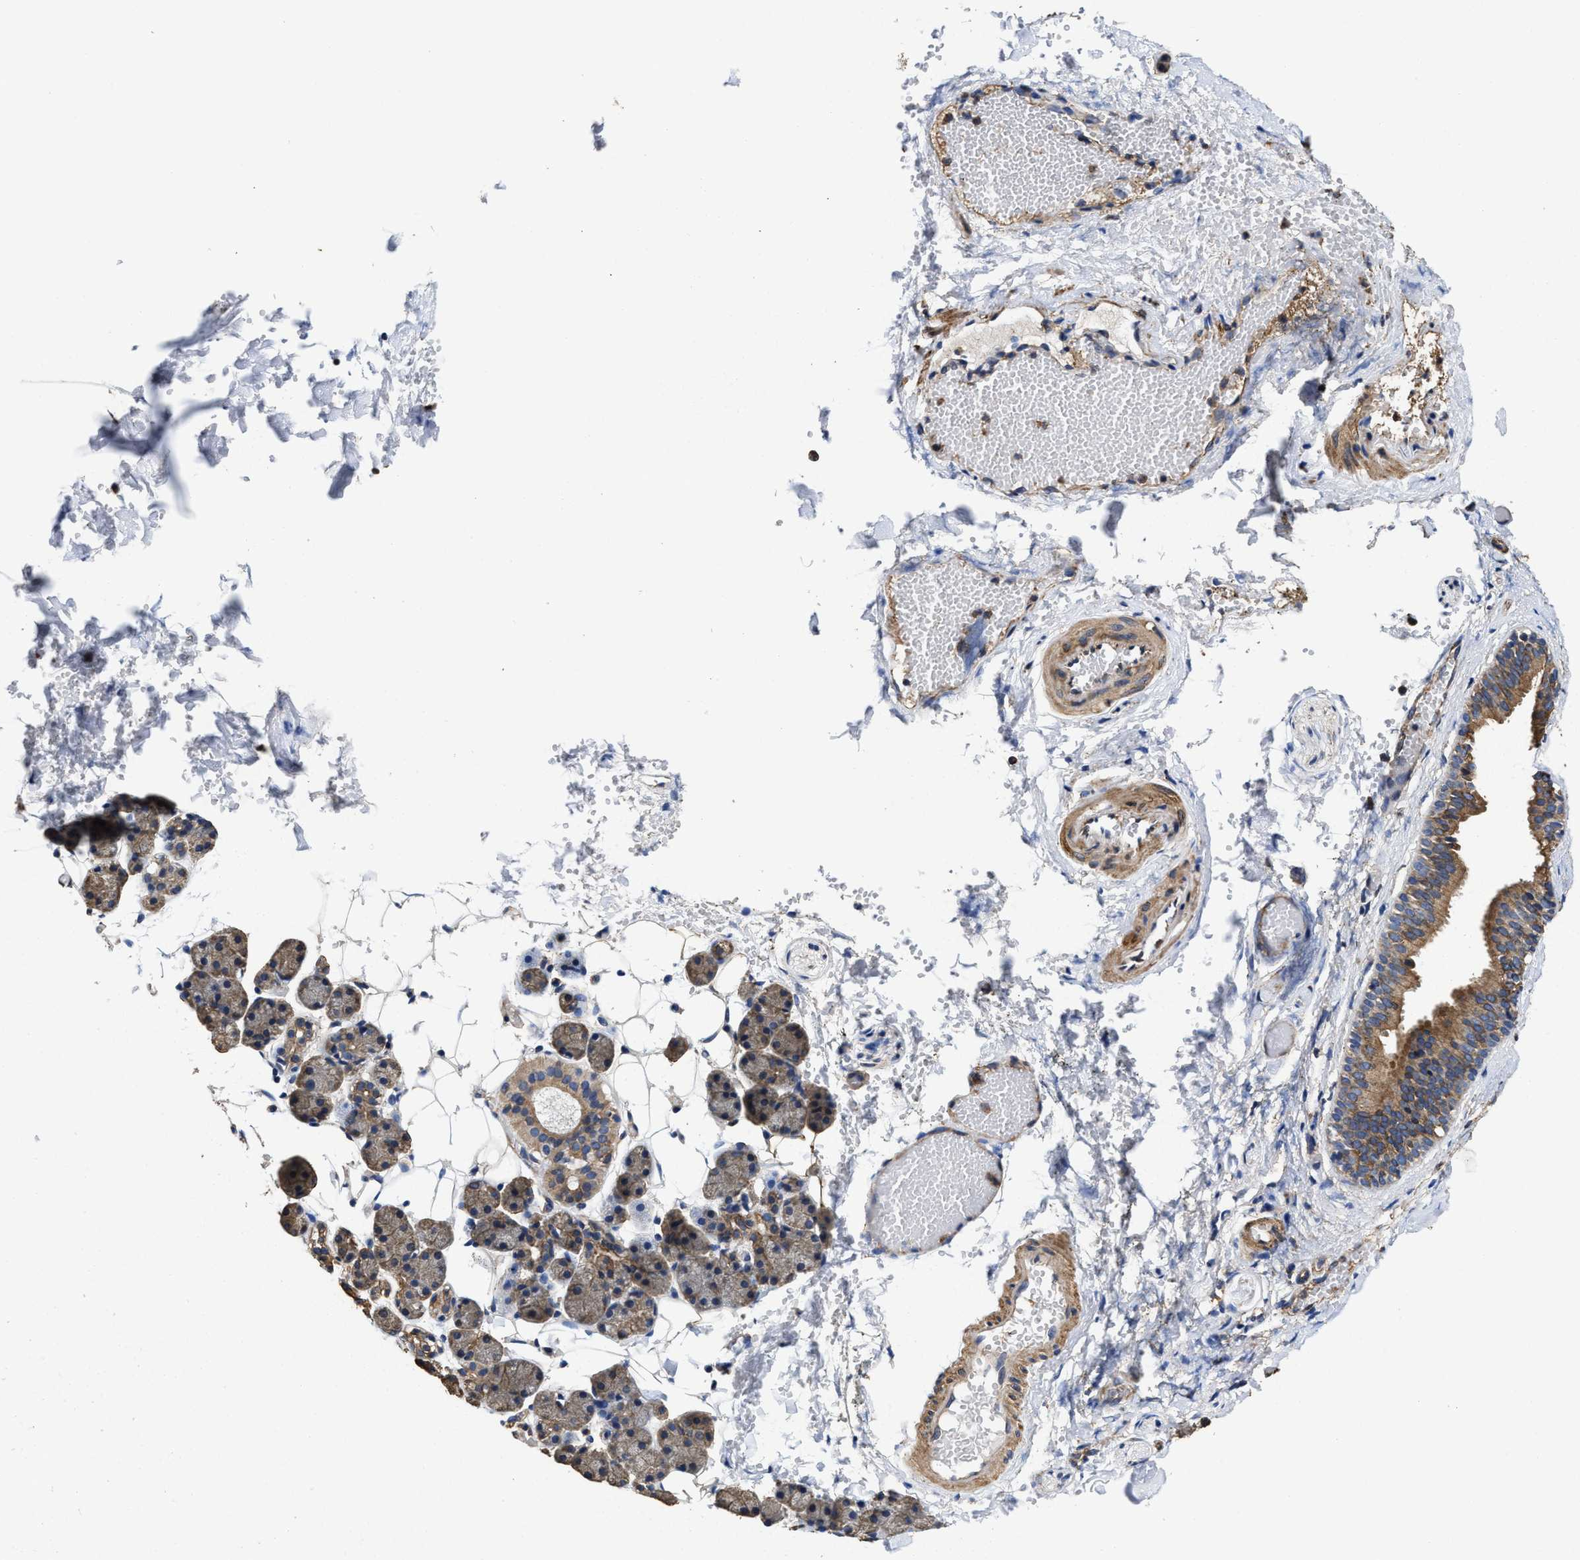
{"staining": {"intensity": "moderate", "quantity": "25%-75%", "location": "cytoplasmic/membranous"}, "tissue": "salivary gland", "cell_type": "Glandular cells", "image_type": "normal", "snomed": [{"axis": "morphology", "description": "Normal tissue, NOS"}, {"axis": "topography", "description": "Salivary gland"}], "caption": "The histopathology image displays staining of unremarkable salivary gland, revealing moderate cytoplasmic/membranous protein staining (brown color) within glandular cells. The staining is performed using DAB brown chromogen to label protein expression. The nuclei are counter-stained blue using hematoxylin.", "gene": "SFXN4", "patient": {"sex": "female", "age": 33}}